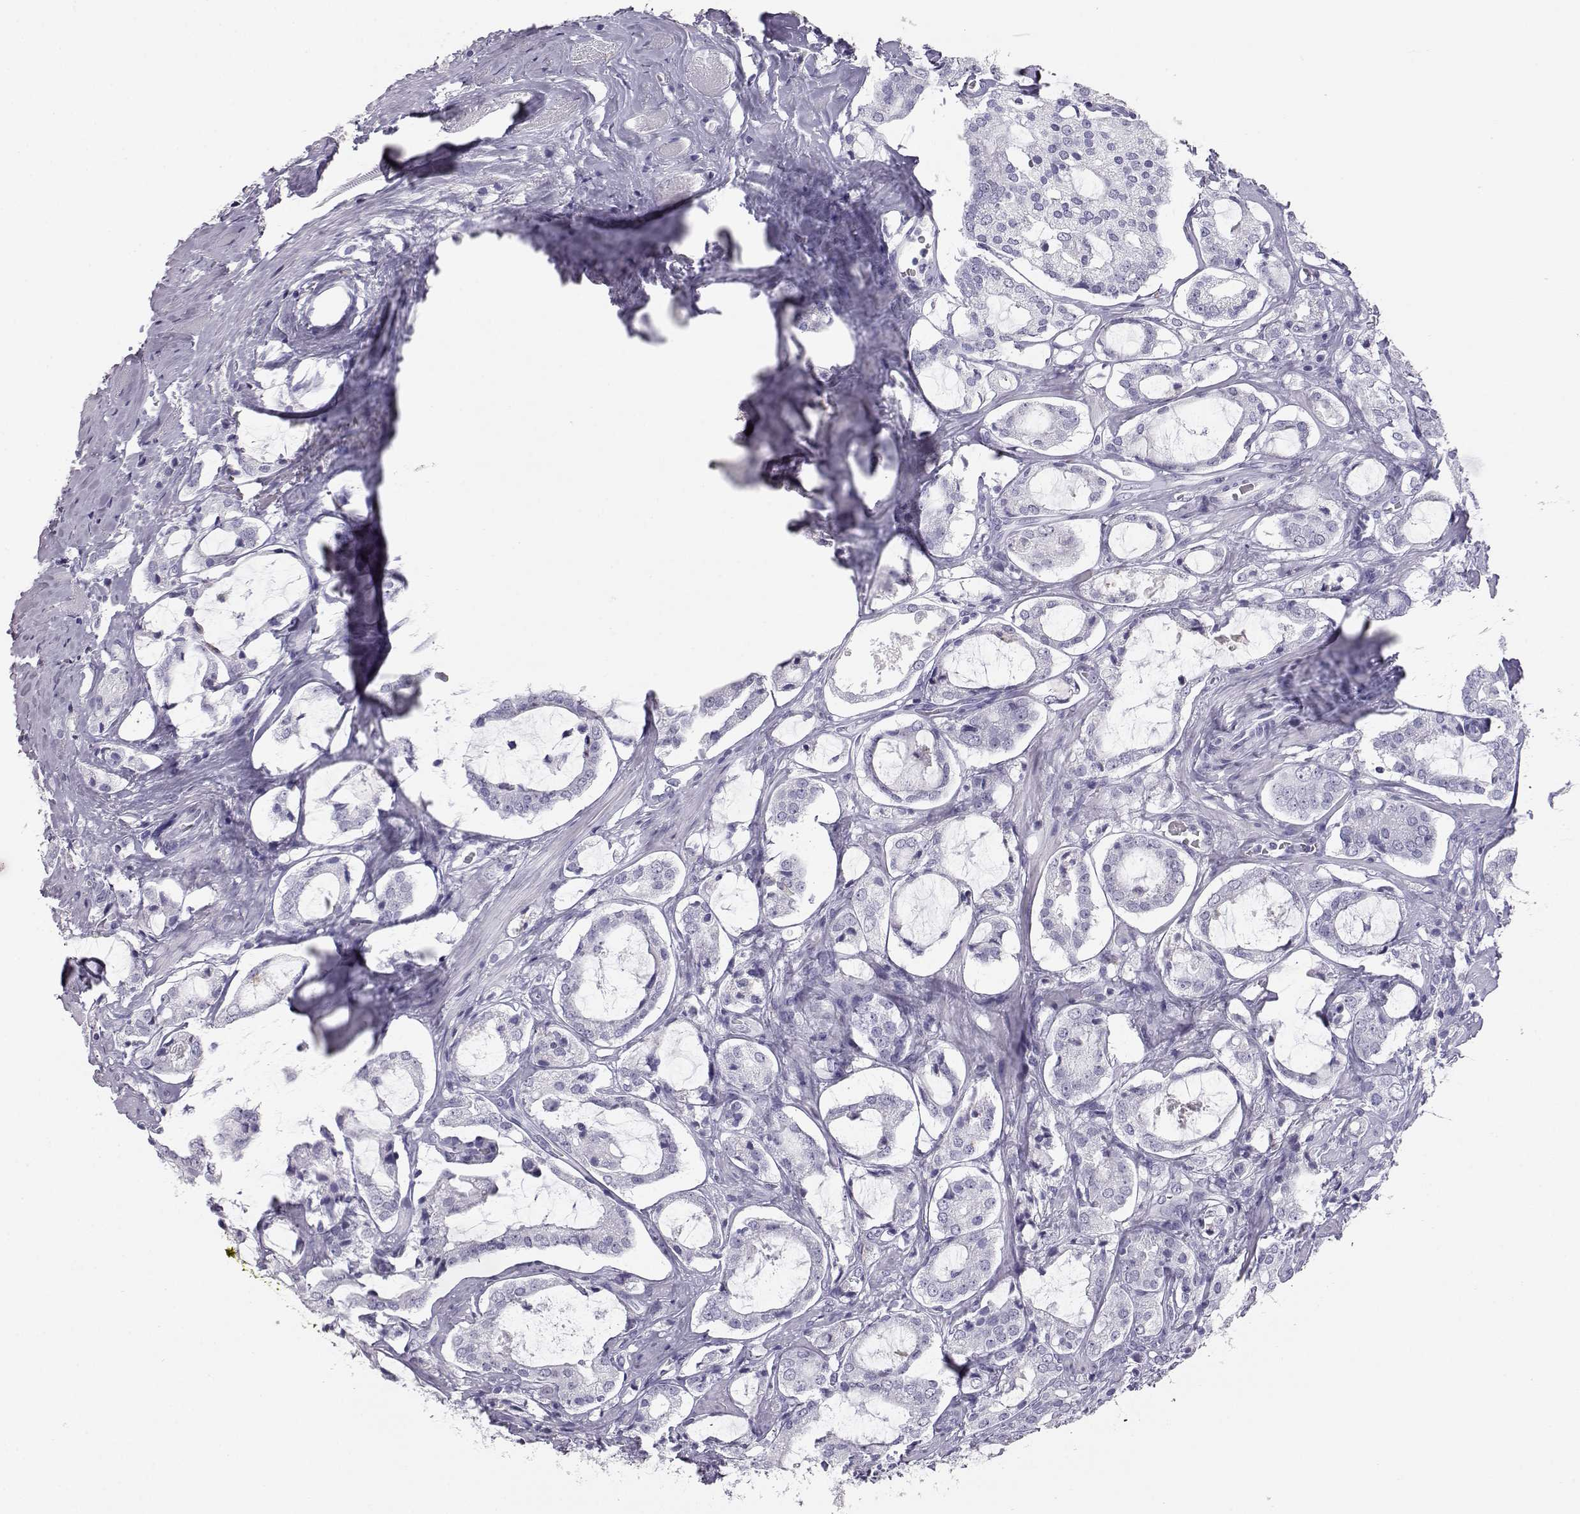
{"staining": {"intensity": "negative", "quantity": "none", "location": "none"}, "tissue": "prostate cancer", "cell_type": "Tumor cells", "image_type": "cancer", "snomed": [{"axis": "morphology", "description": "Adenocarcinoma, NOS"}, {"axis": "topography", "description": "Prostate"}], "caption": "This photomicrograph is of adenocarcinoma (prostate) stained with immunohistochemistry (IHC) to label a protein in brown with the nuclei are counter-stained blue. There is no positivity in tumor cells.", "gene": "ITLN2", "patient": {"sex": "male", "age": 66}}